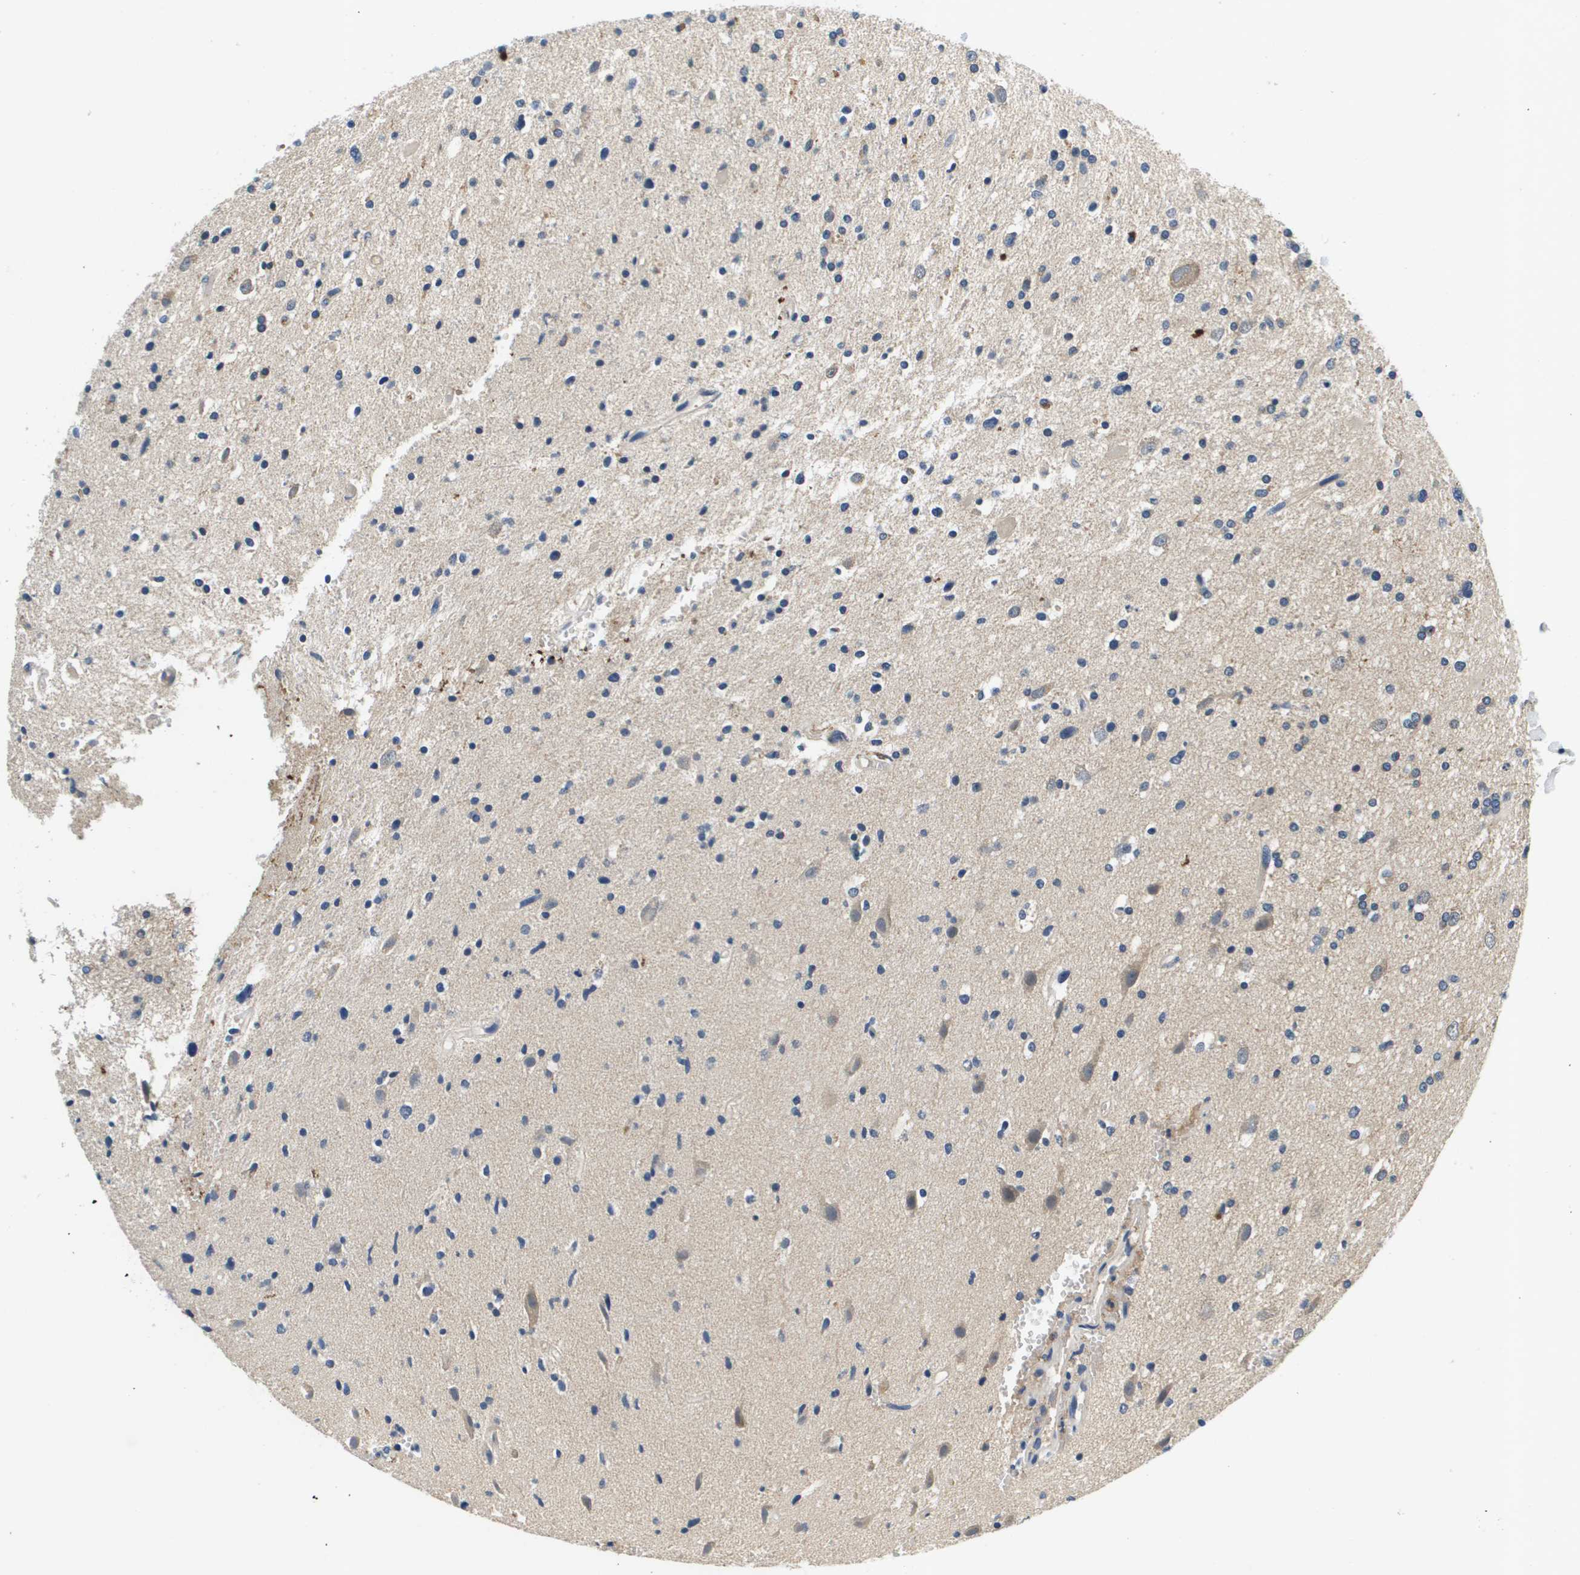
{"staining": {"intensity": "negative", "quantity": "none", "location": "none"}, "tissue": "glioma", "cell_type": "Tumor cells", "image_type": "cancer", "snomed": [{"axis": "morphology", "description": "Glioma, malignant, High grade"}, {"axis": "topography", "description": "Brain"}], "caption": "Immunohistochemical staining of human glioma exhibits no significant positivity in tumor cells. (DAB (3,3'-diaminobenzidine) IHC with hematoxylin counter stain).", "gene": "KCNQ5", "patient": {"sex": "male", "age": 33}}